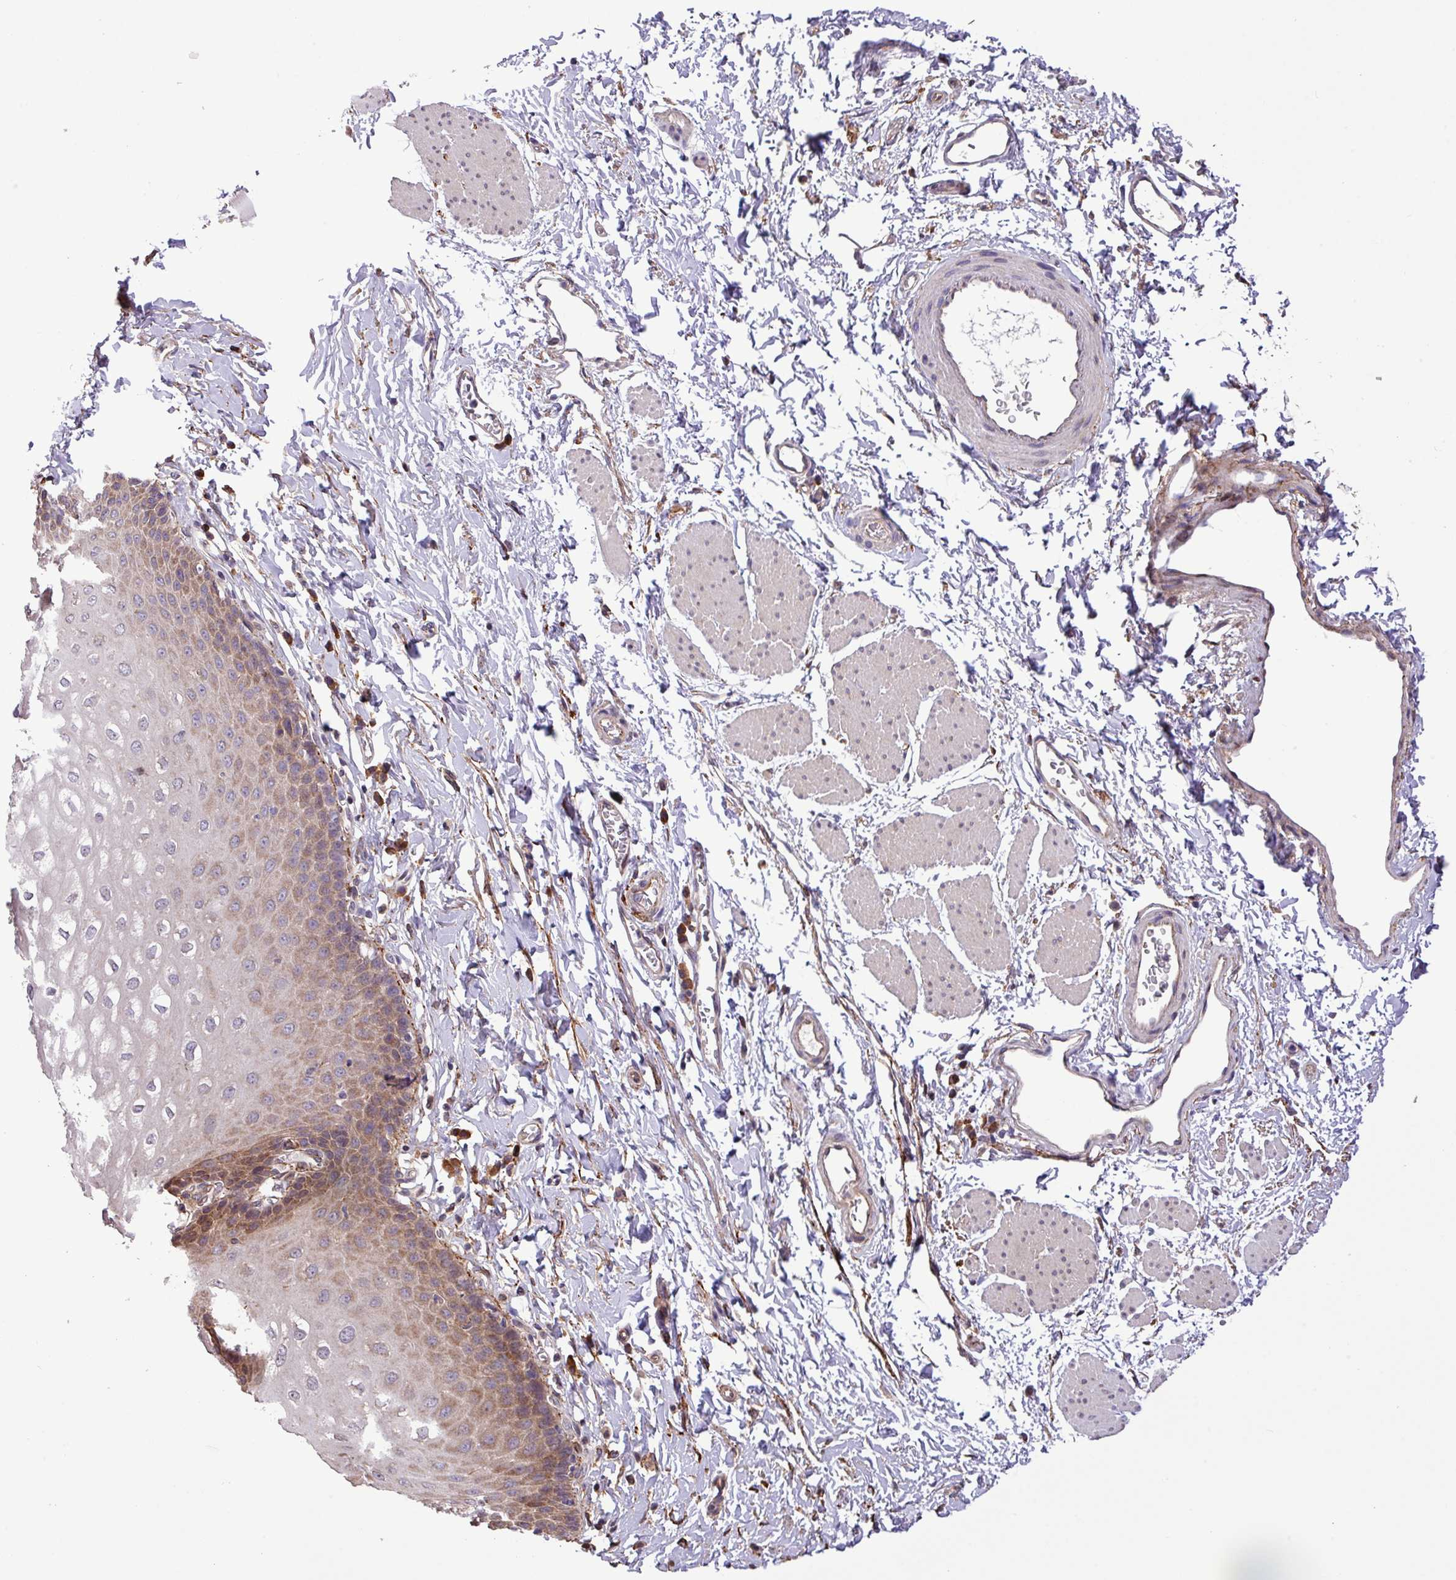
{"staining": {"intensity": "moderate", "quantity": "25%-75%", "location": "cytoplasmic/membranous"}, "tissue": "esophagus", "cell_type": "Squamous epithelial cells", "image_type": "normal", "snomed": [{"axis": "morphology", "description": "Normal tissue, NOS"}, {"axis": "topography", "description": "Esophagus"}], "caption": "Immunohistochemical staining of normal esophagus exhibits medium levels of moderate cytoplasmic/membranous expression in approximately 25%-75% of squamous epithelial cells. (DAB (3,3'-diaminobenzidine) IHC, brown staining for protein, blue staining for nuclei).", "gene": "MEGF6", "patient": {"sex": "male", "age": 70}}